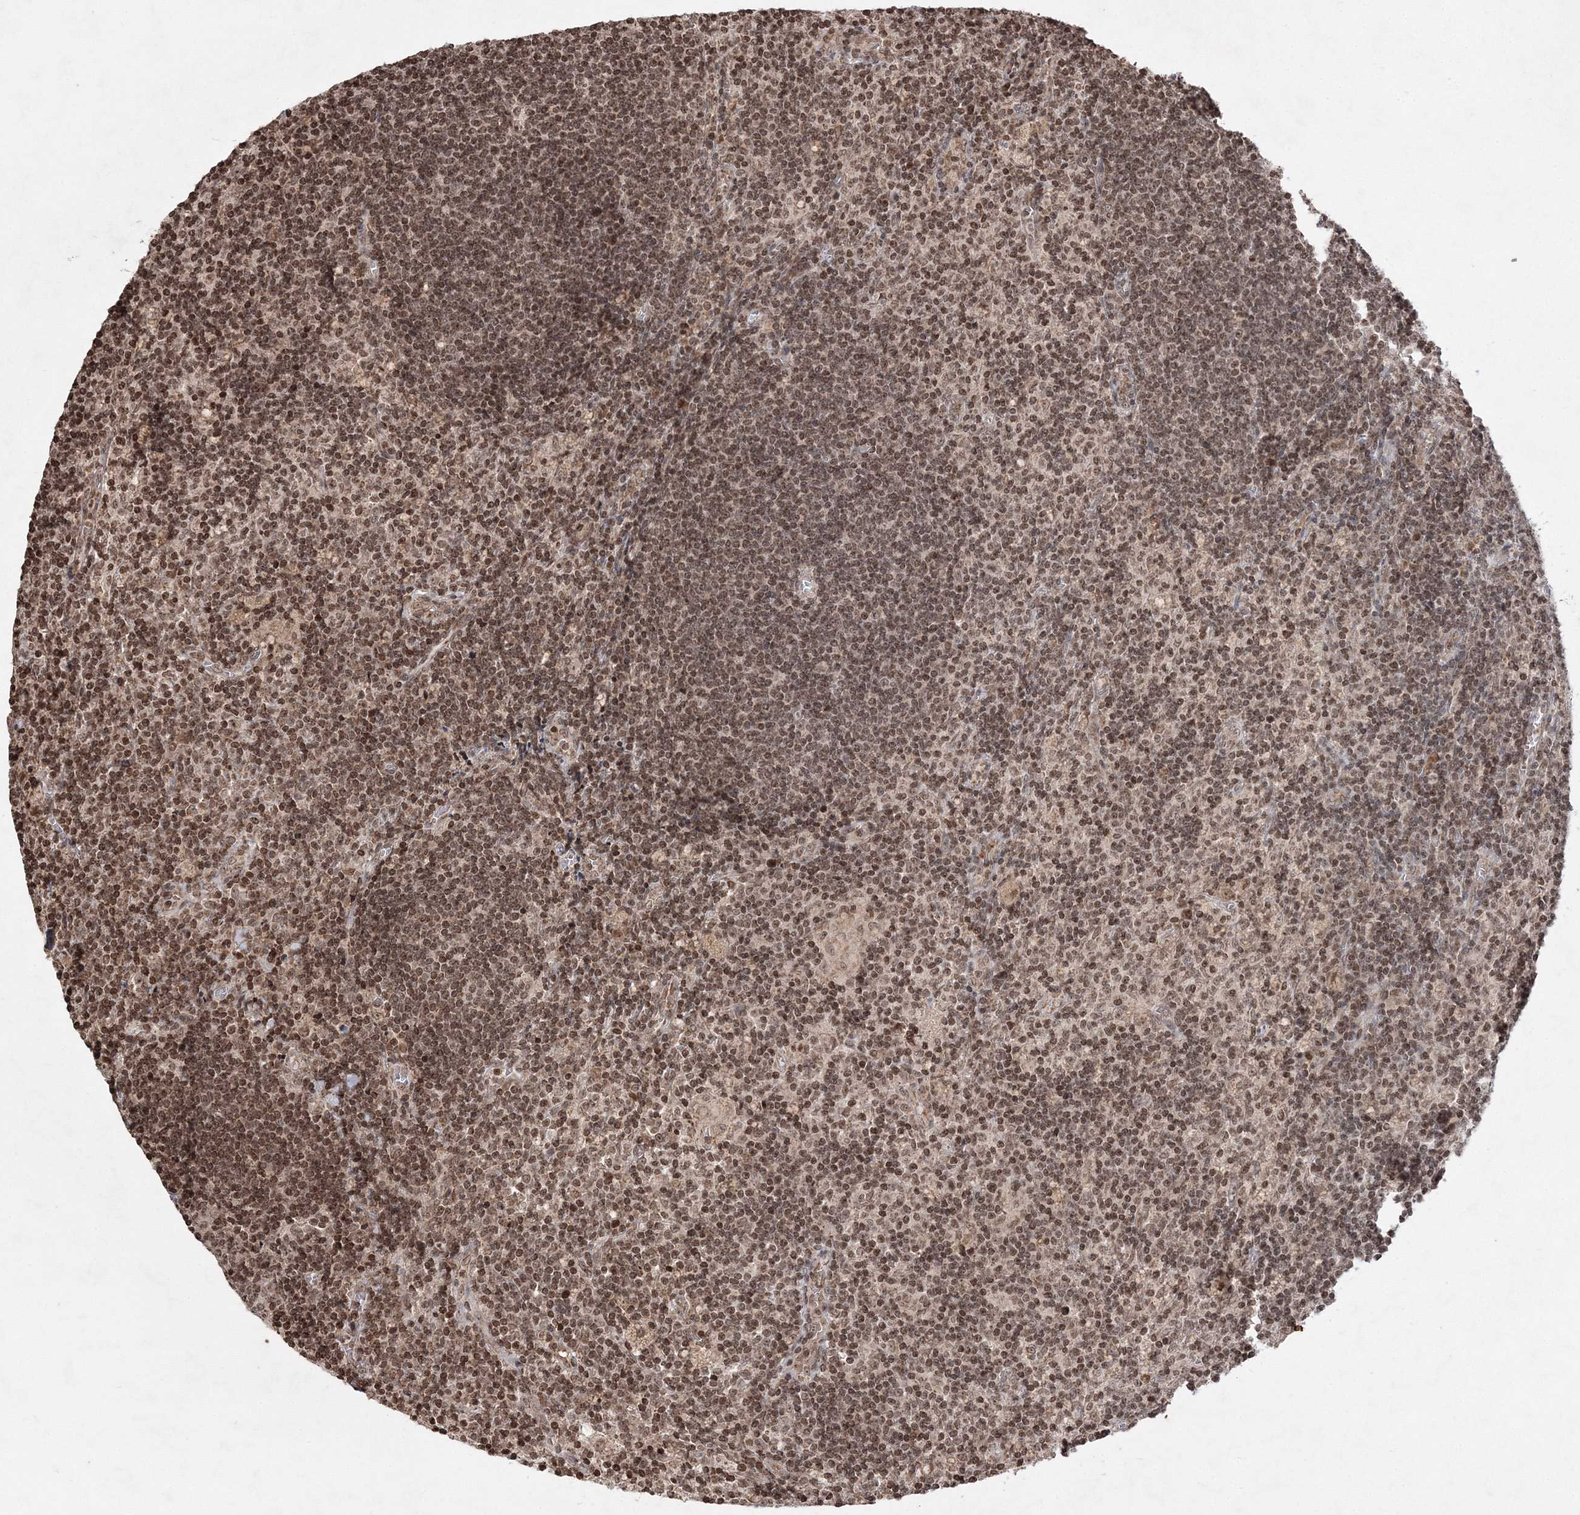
{"staining": {"intensity": "moderate", "quantity": ">75%", "location": "nuclear"}, "tissue": "lymph node", "cell_type": "Germinal center cells", "image_type": "normal", "snomed": [{"axis": "morphology", "description": "Normal tissue, NOS"}, {"axis": "topography", "description": "Lymph node"}], "caption": "Immunohistochemistry of normal lymph node shows medium levels of moderate nuclear staining in approximately >75% of germinal center cells.", "gene": "CARM1", "patient": {"sex": "male", "age": 69}}